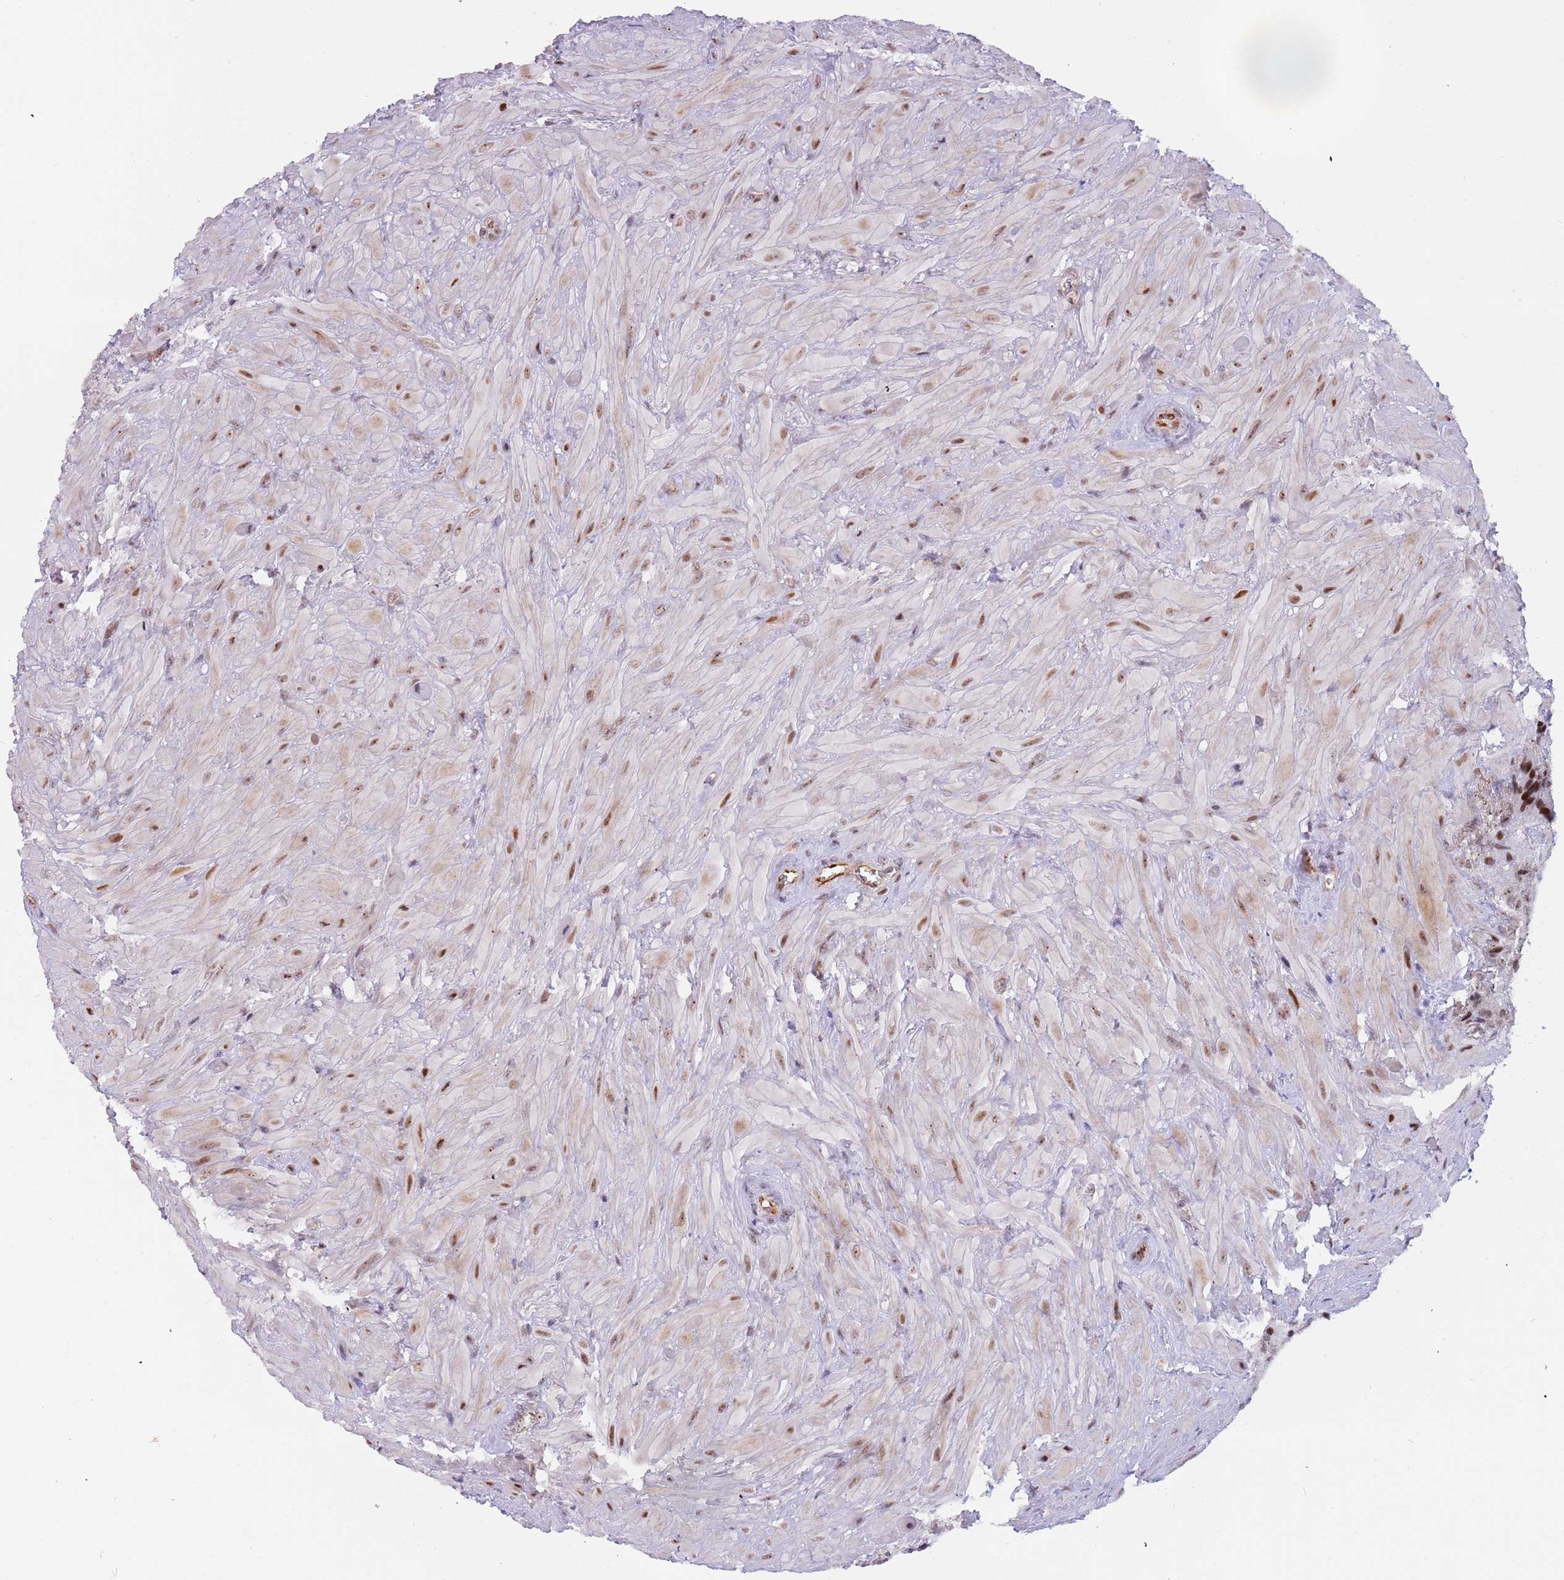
{"staining": {"intensity": "moderate", "quantity": ">75%", "location": "nuclear"}, "tissue": "seminal vesicle", "cell_type": "Glandular cells", "image_type": "normal", "snomed": [{"axis": "morphology", "description": "Normal tissue, NOS"}, {"axis": "topography", "description": "Seminal veicle"}], "caption": "Protein positivity by immunohistochemistry demonstrates moderate nuclear expression in approximately >75% of glandular cells in unremarkable seminal vesicle.", "gene": "LRMDA", "patient": {"sex": "male", "age": 62}}